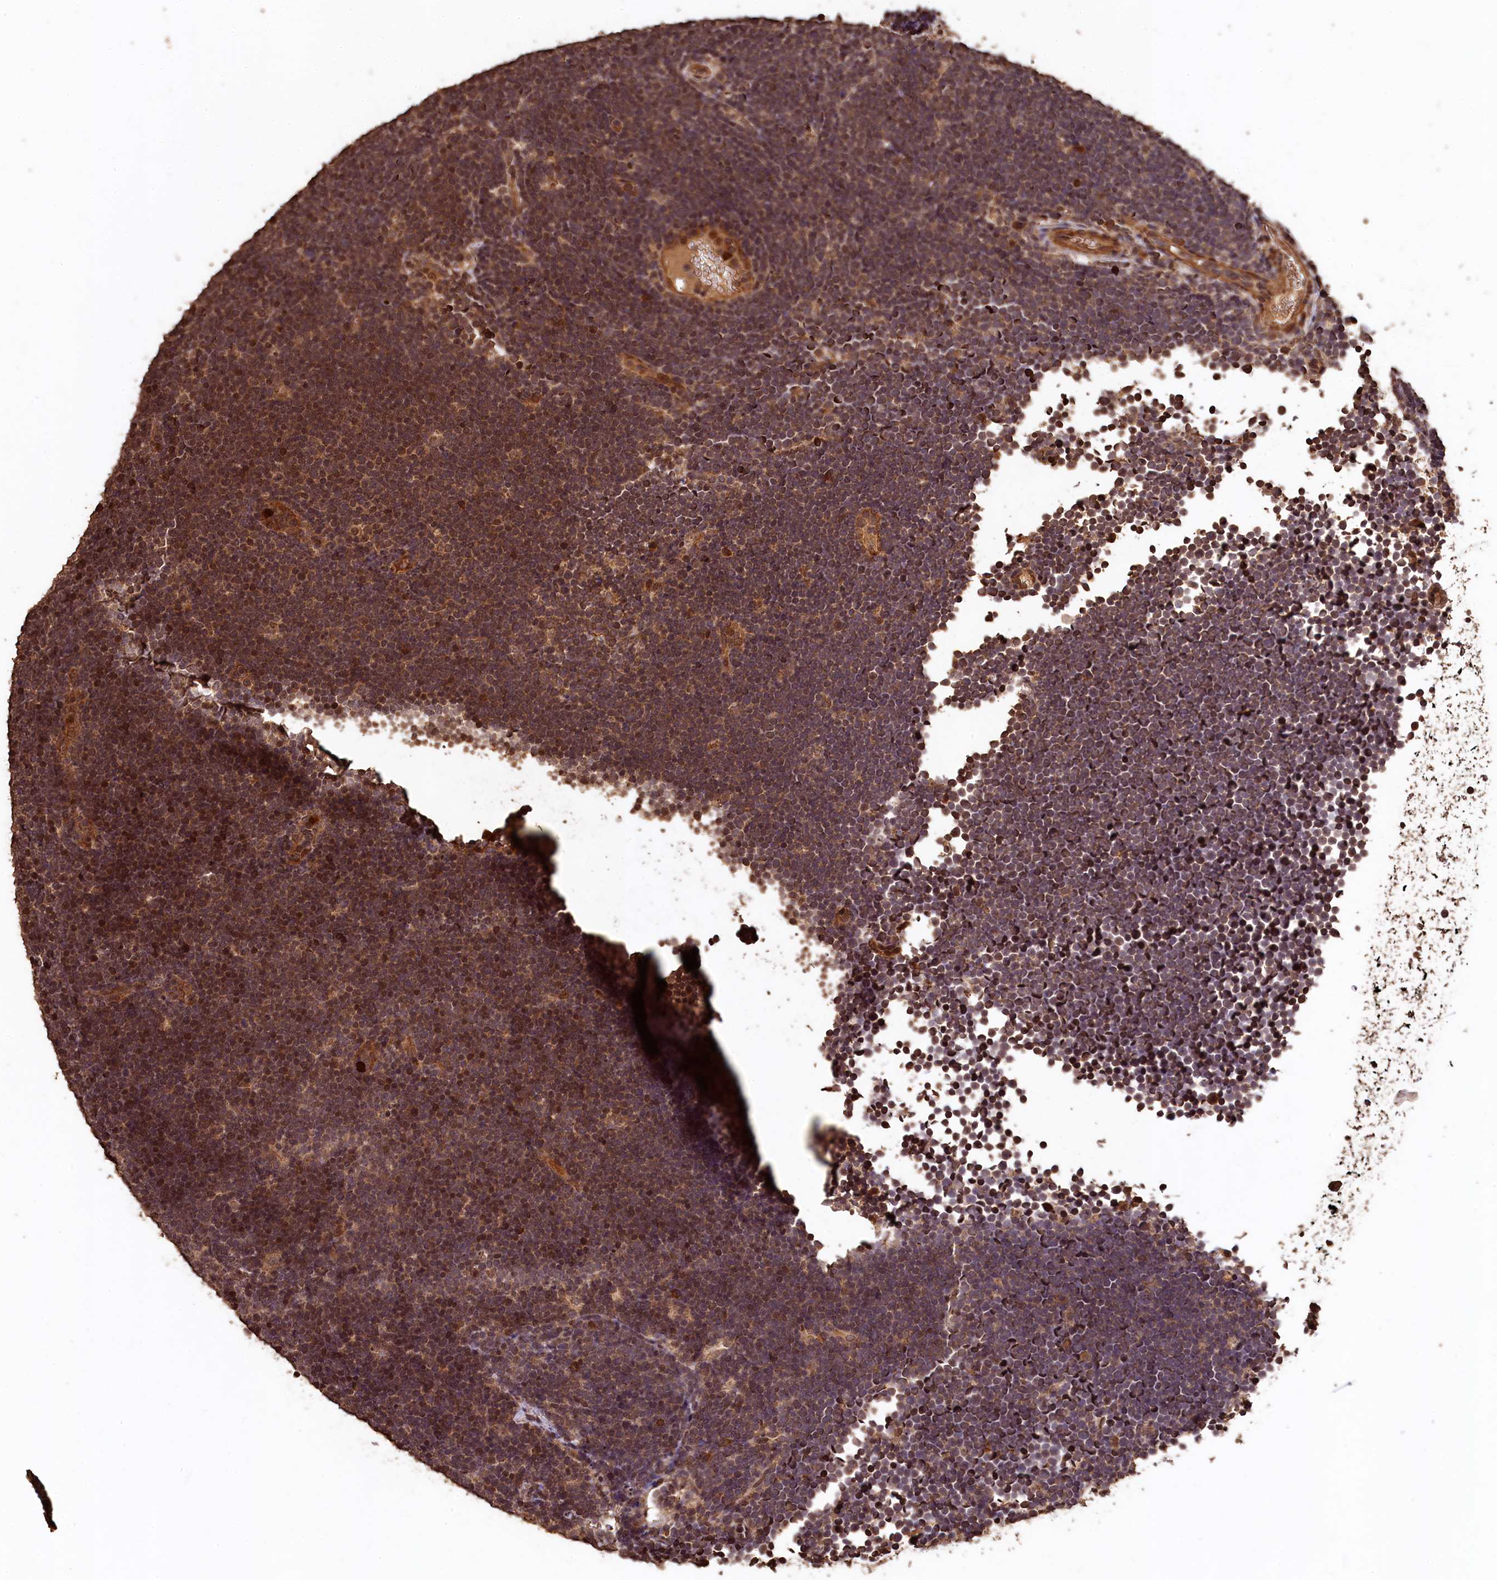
{"staining": {"intensity": "moderate", "quantity": ">75%", "location": "cytoplasmic/membranous,nuclear"}, "tissue": "lymphoma", "cell_type": "Tumor cells", "image_type": "cancer", "snomed": [{"axis": "morphology", "description": "Malignant lymphoma, non-Hodgkin's type, High grade"}, {"axis": "topography", "description": "Lymph node"}], "caption": "Protein staining demonstrates moderate cytoplasmic/membranous and nuclear positivity in approximately >75% of tumor cells in lymphoma. The staining is performed using DAB brown chromogen to label protein expression. The nuclei are counter-stained blue using hematoxylin.", "gene": "CEP57L1", "patient": {"sex": "male", "age": 13}}